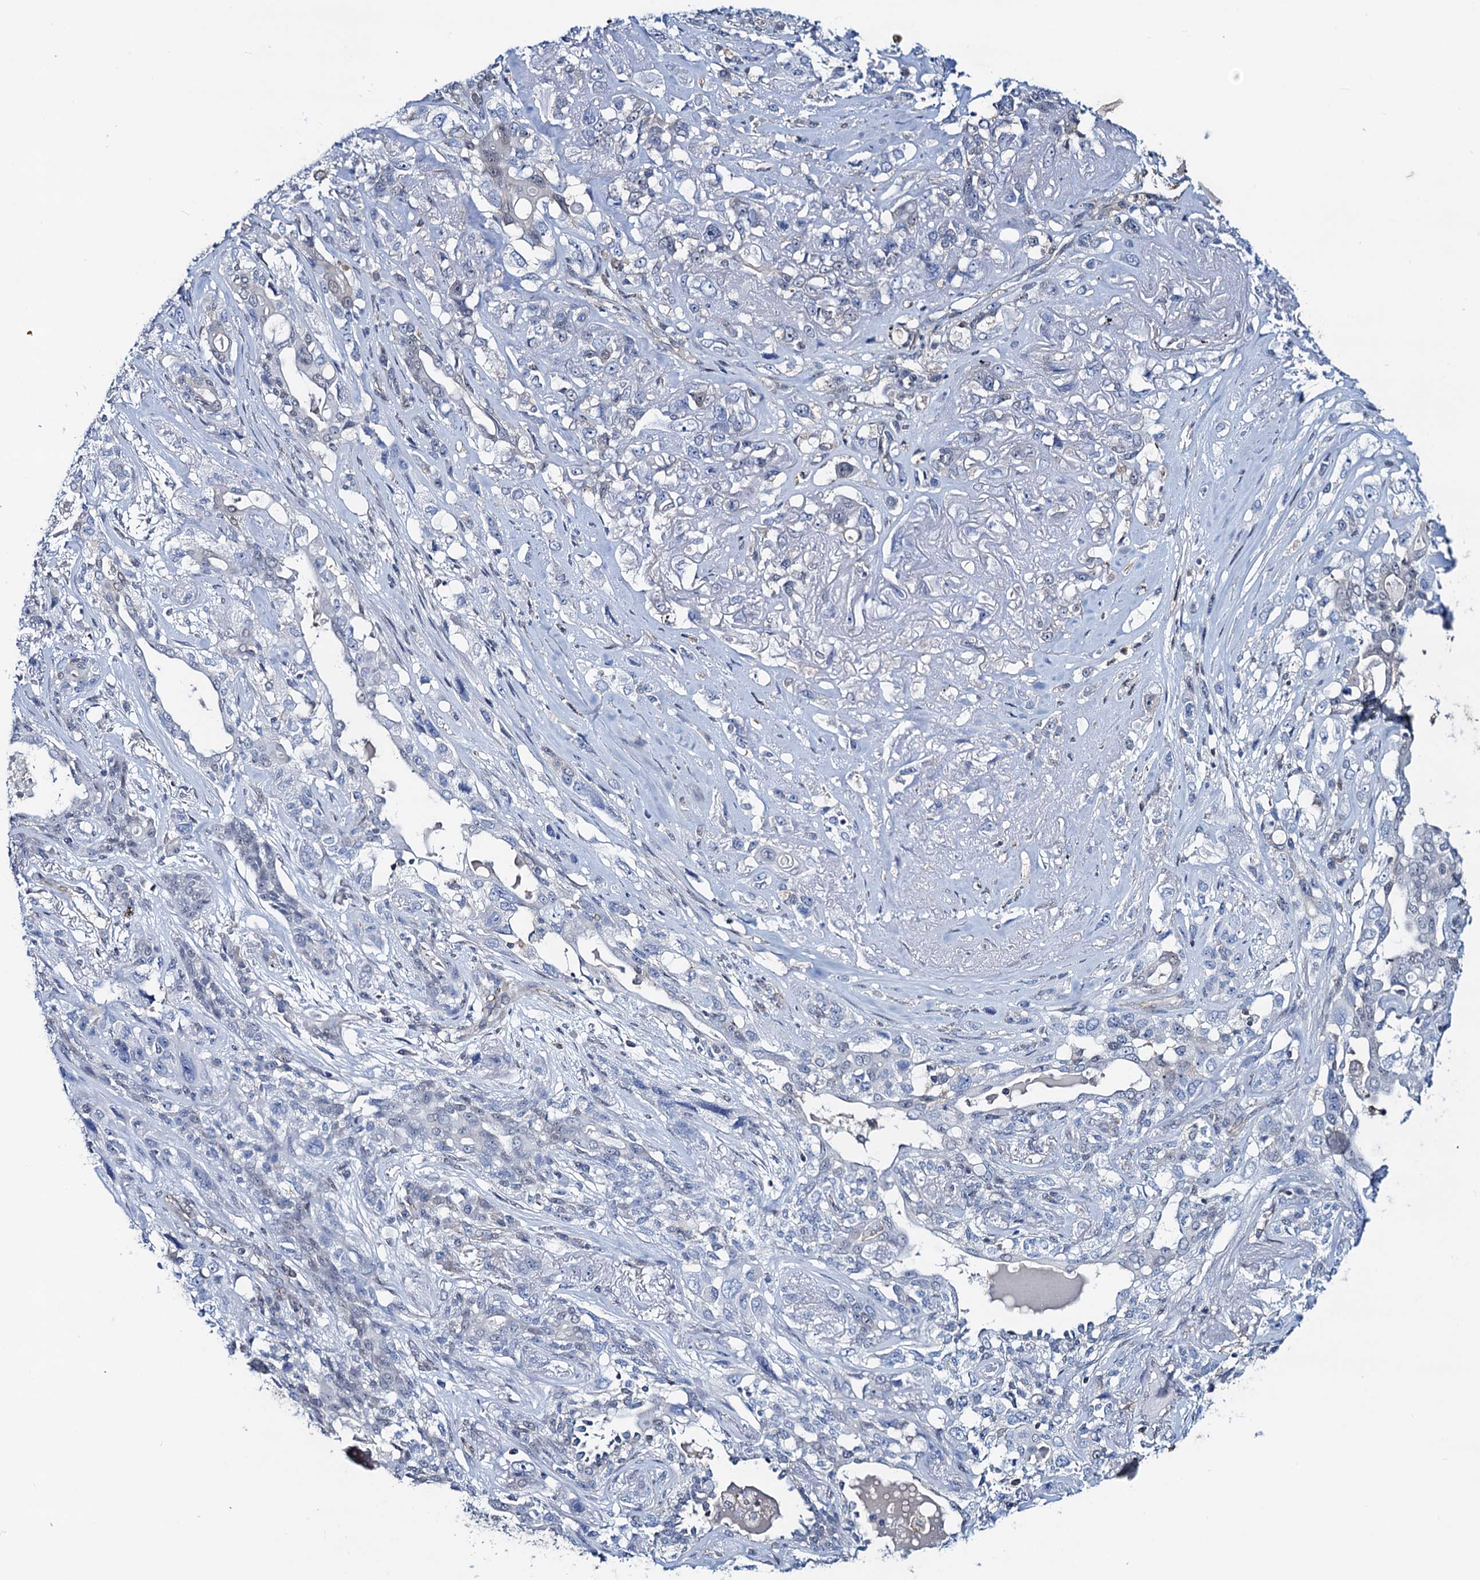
{"staining": {"intensity": "negative", "quantity": "none", "location": "none"}, "tissue": "lung cancer", "cell_type": "Tumor cells", "image_type": "cancer", "snomed": [{"axis": "morphology", "description": "Squamous cell carcinoma, NOS"}, {"axis": "topography", "description": "Lung"}], "caption": "The IHC histopathology image has no significant staining in tumor cells of squamous cell carcinoma (lung) tissue. (IHC, brightfield microscopy, high magnification).", "gene": "RTKN2", "patient": {"sex": "female", "age": 70}}